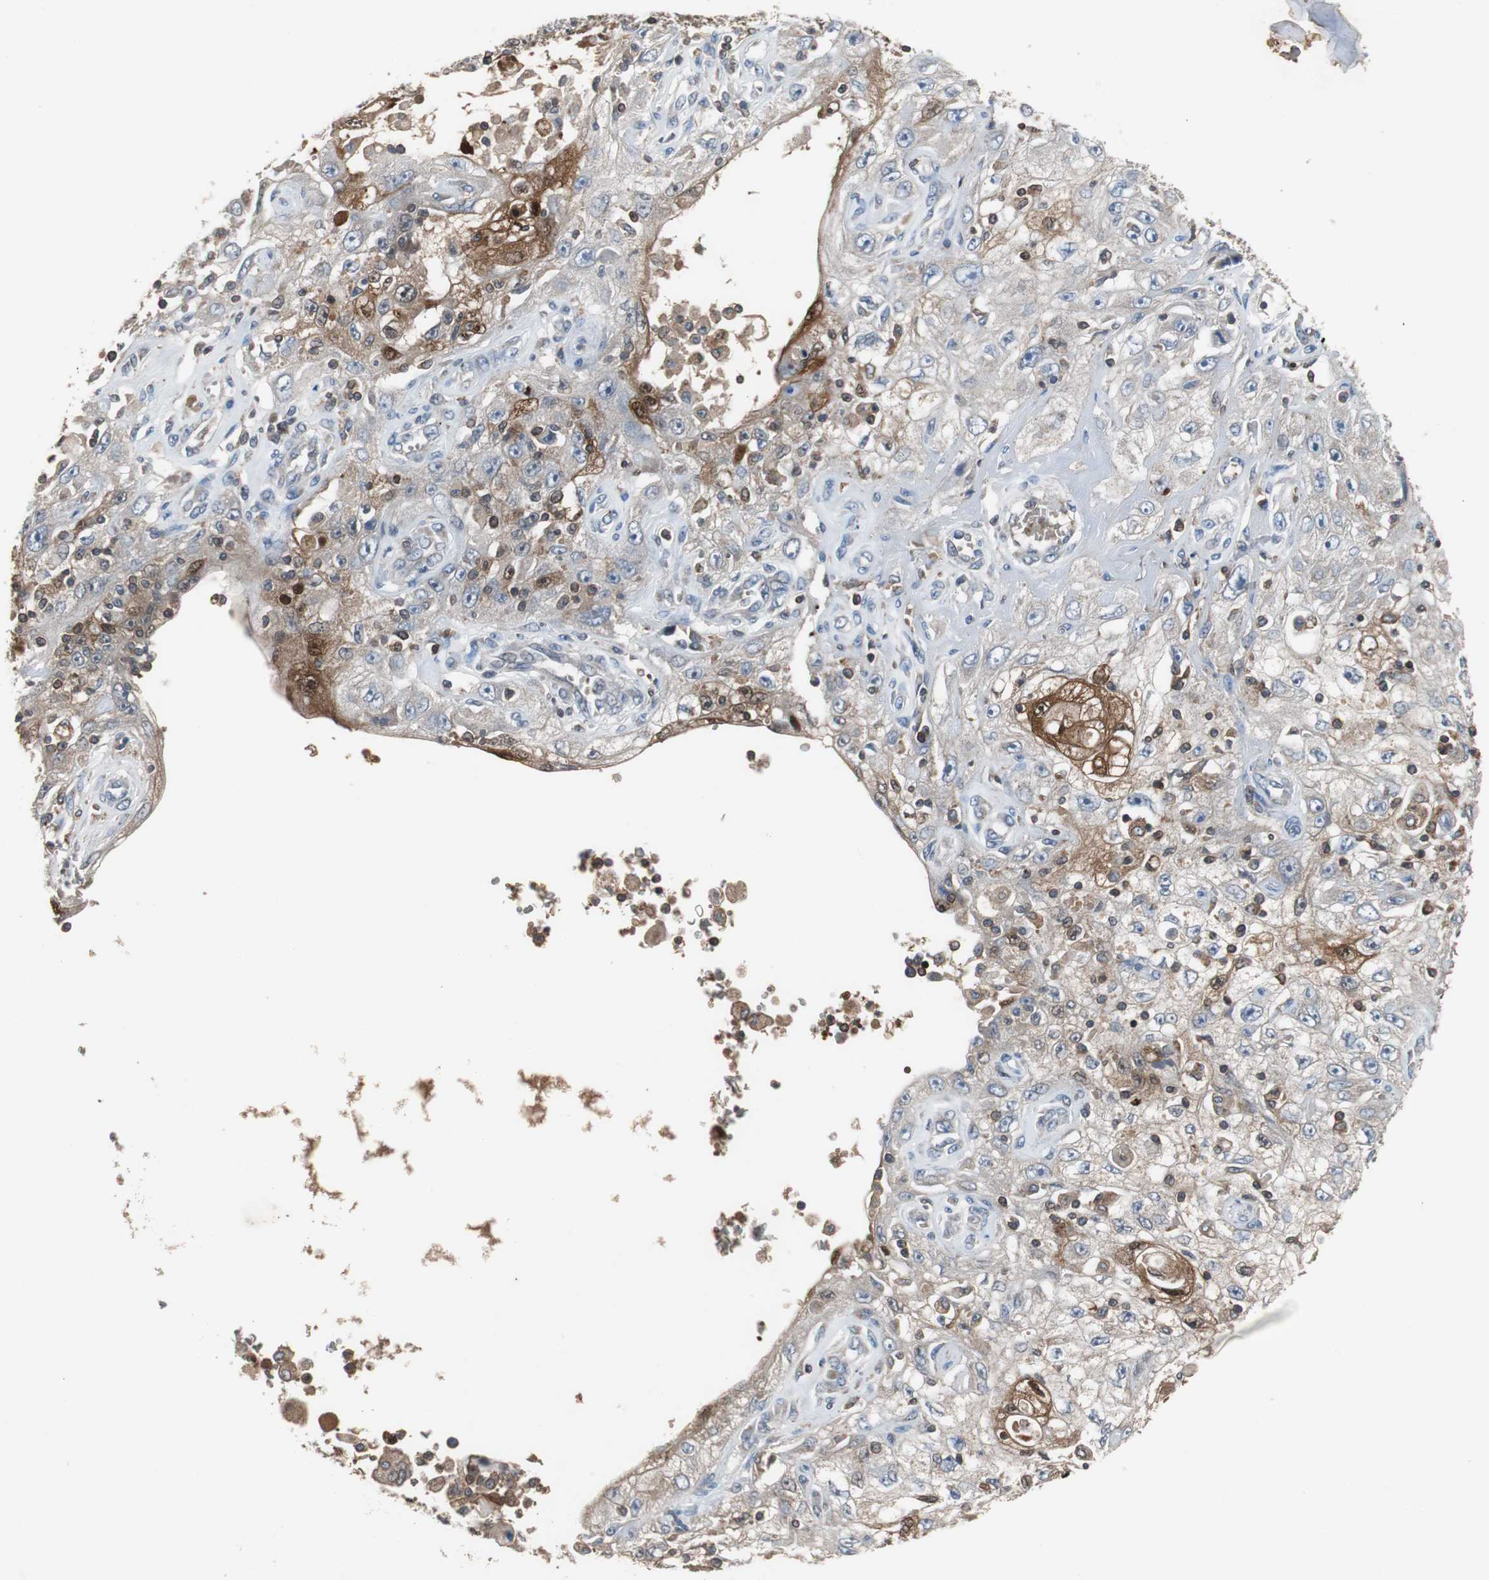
{"staining": {"intensity": "weak", "quantity": "<25%", "location": "cytoplasmic/membranous"}, "tissue": "skin cancer", "cell_type": "Tumor cells", "image_type": "cancer", "snomed": [{"axis": "morphology", "description": "Squamous cell carcinoma, NOS"}, {"axis": "topography", "description": "Skin"}], "caption": "IHC of human skin cancer (squamous cell carcinoma) displays no expression in tumor cells.", "gene": "CALB2", "patient": {"sex": "male", "age": 75}}